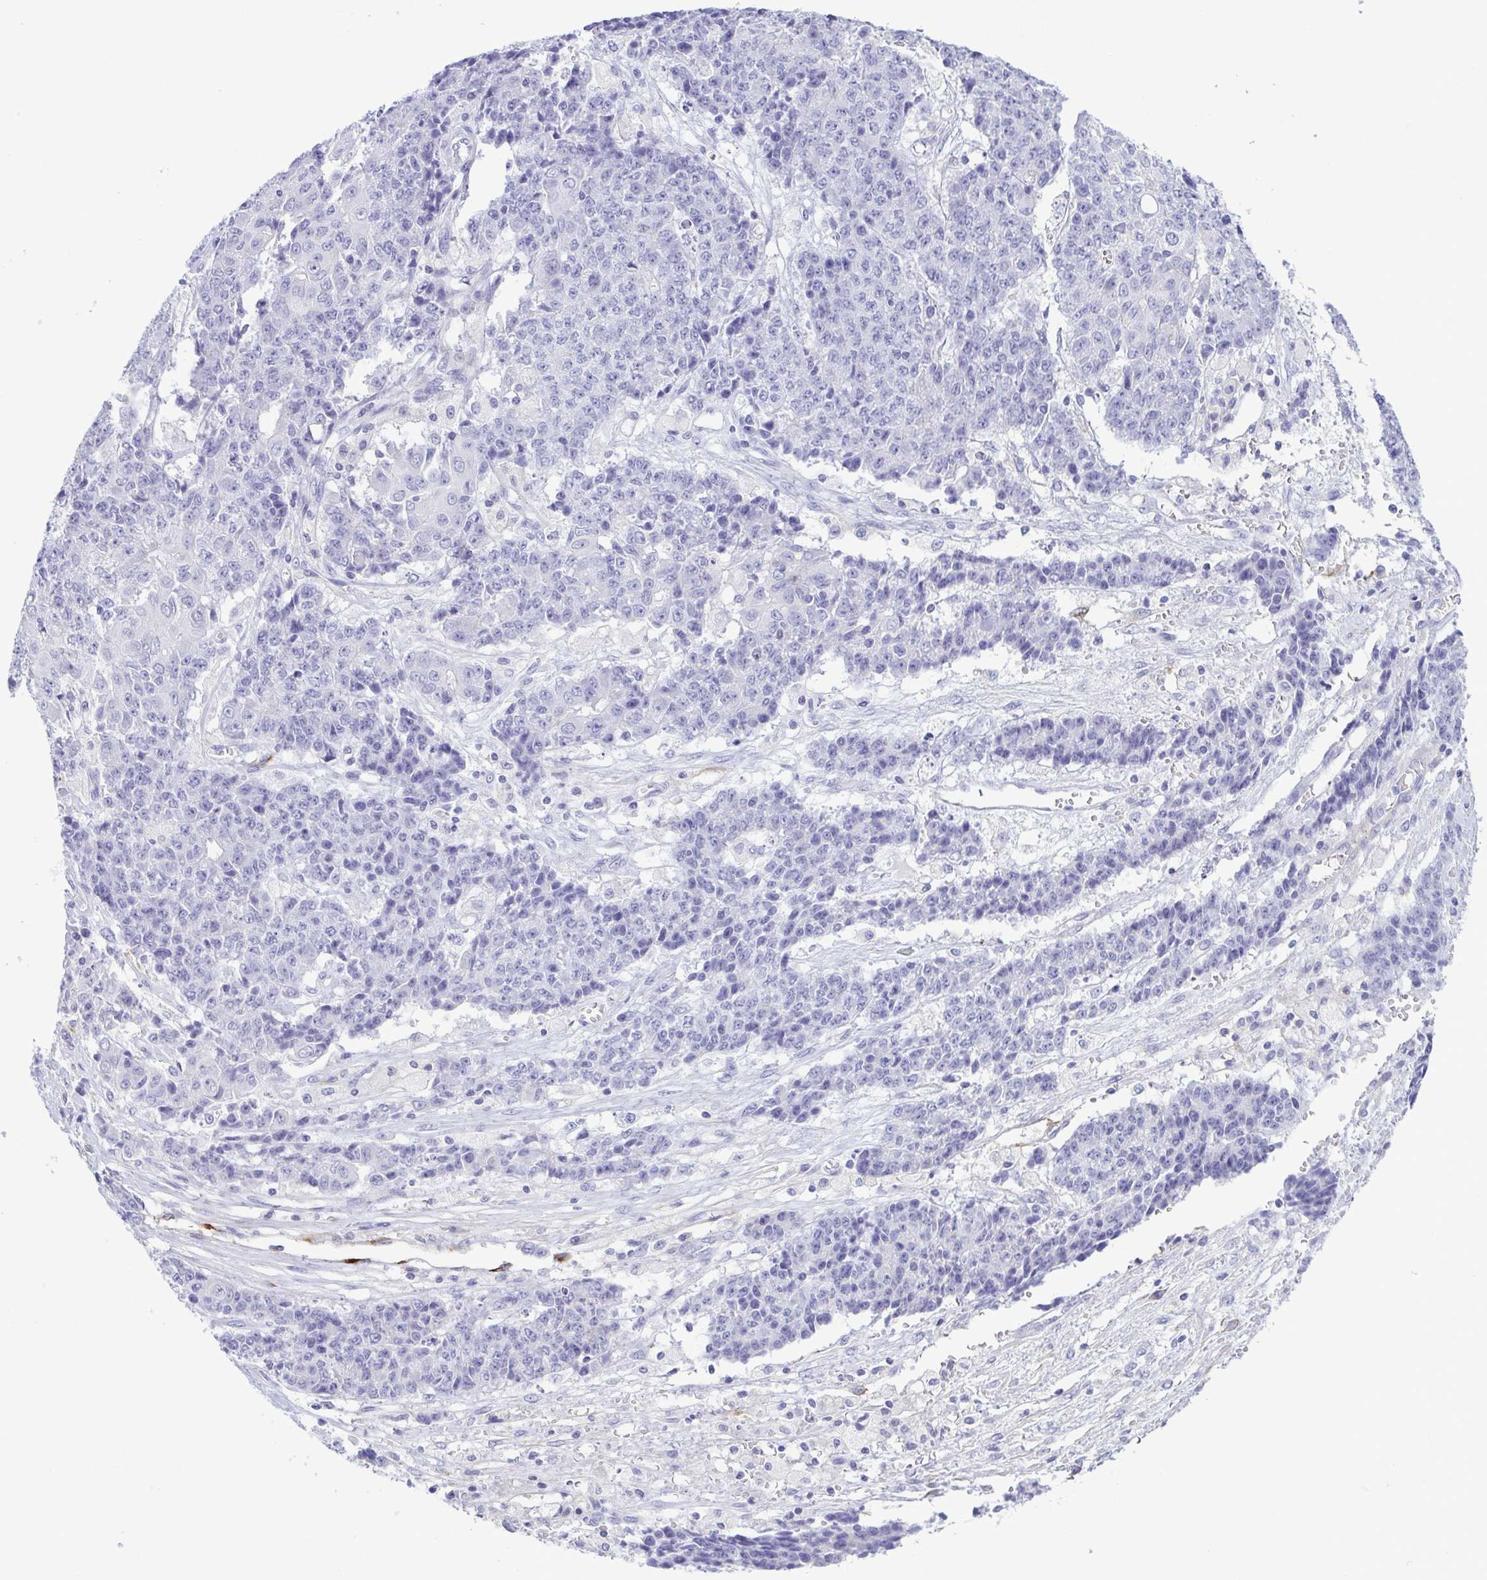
{"staining": {"intensity": "negative", "quantity": "none", "location": "none"}, "tissue": "ovarian cancer", "cell_type": "Tumor cells", "image_type": "cancer", "snomed": [{"axis": "morphology", "description": "Carcinoma, endometroid"}, {"axis": "topography", "description": "Ovary"}], "caption": "IHC of human ovarian cancer (endometroid carcinoma) demonstrates no positivity in tumor cells.", "gene": "GPR182", "patient": {"sex": "female", "age": 42}}